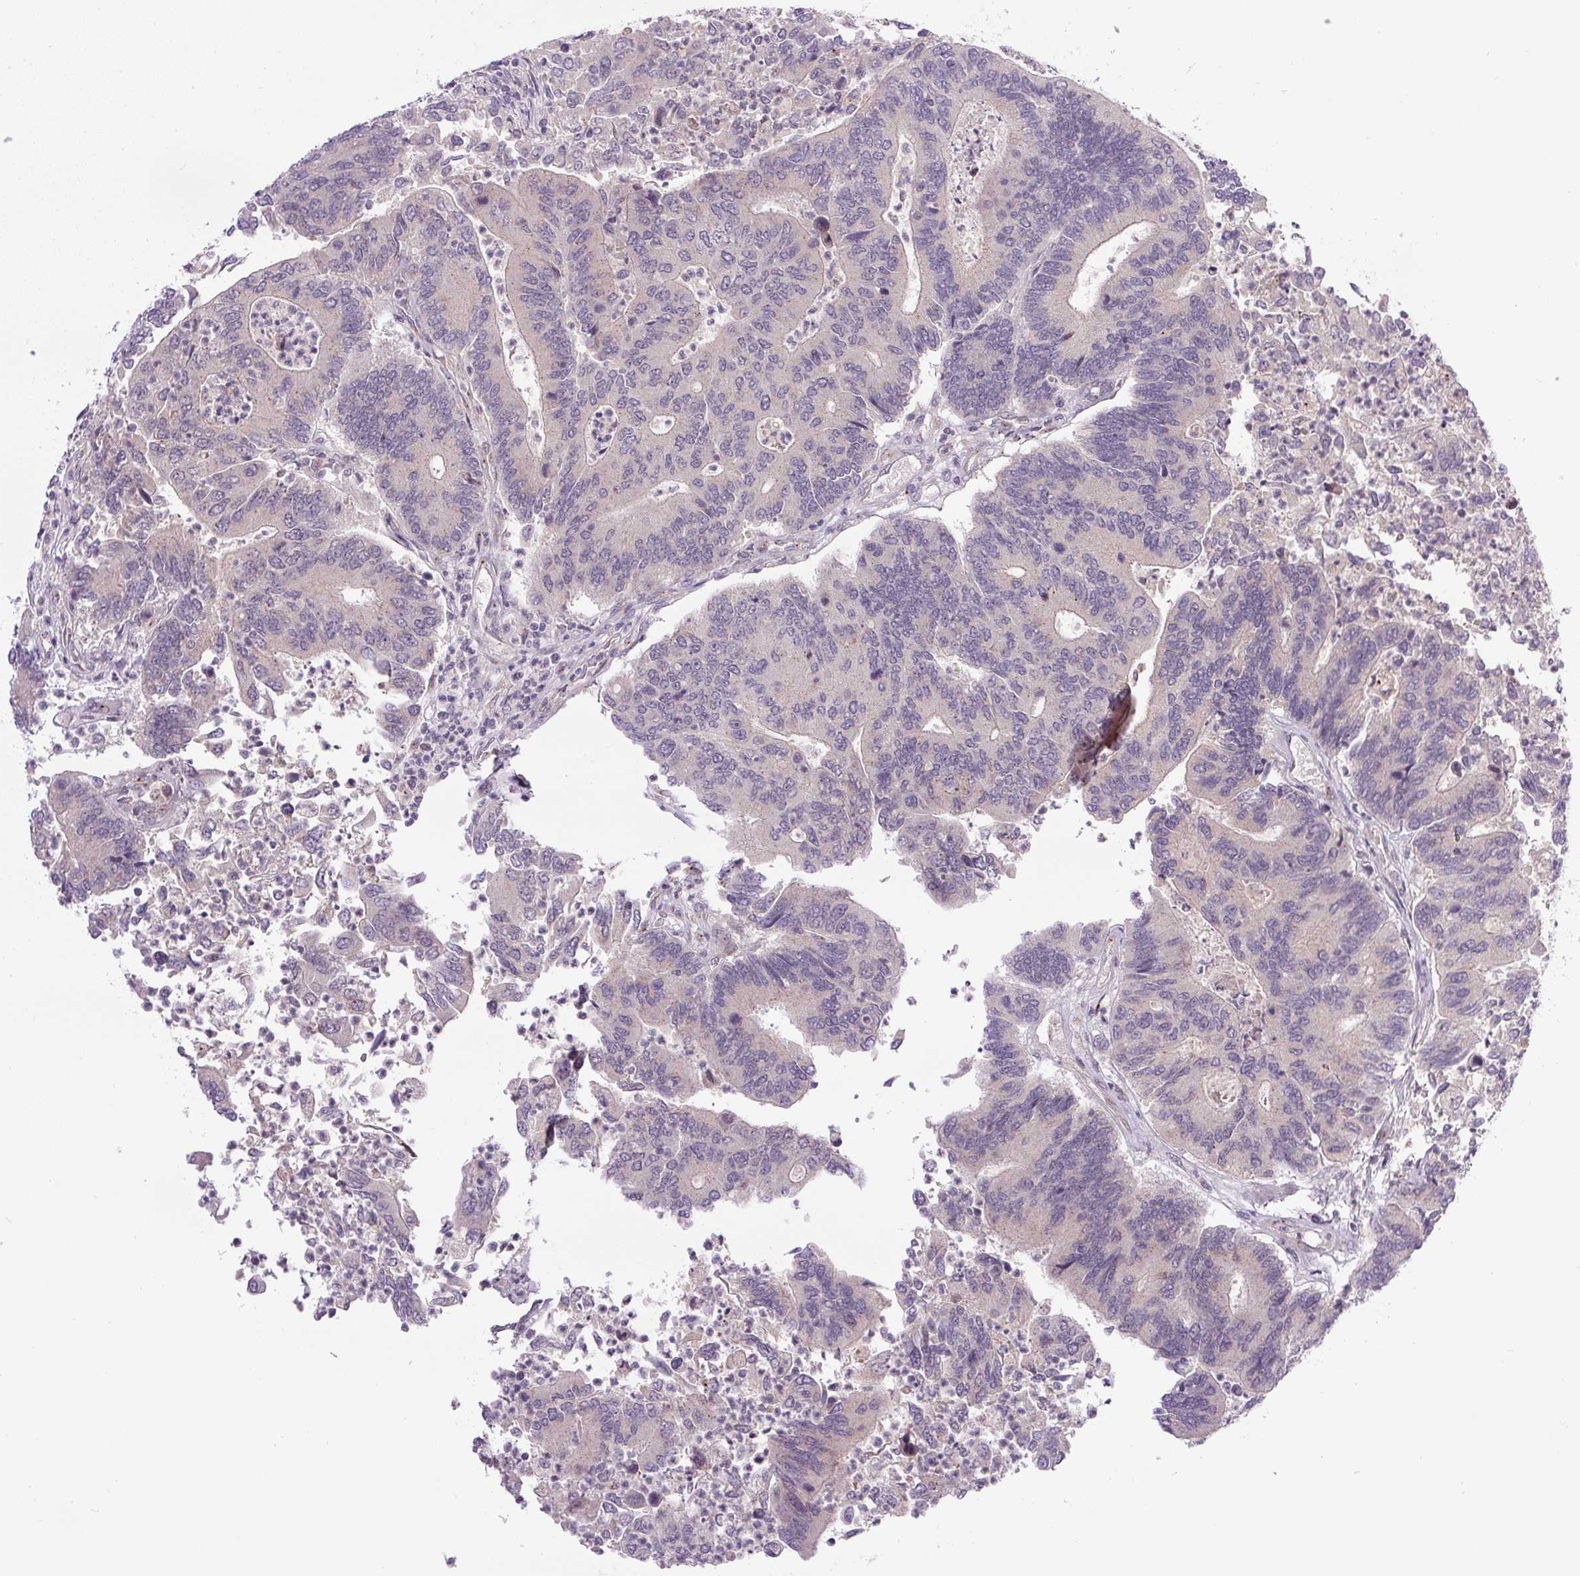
{"staining": {"intensity": "negative", "quantity": "none", "location": "none"}, "tissue": "colorectal cancer", "cell_type": "Tumor cells", "image_type": "cancer", "snomed": [{"axis": "morphology", "description": "Adenocarcinoma, NOS"}, {"axis": "topography", "description": "Colon"}], "caption": "This micrograph is of colorectal adenocarcinoma stained with immunohistochemistry (IHC) to label a protein in brown with the nuclei are counter-stained blue. There is no staining in tumor cells. The staining is performed using DAB brown chromogen with nuclei counter-stained in using hematoxylin.", "gene": "PCM1", "patient": {"sex": "female", "age": 67}}